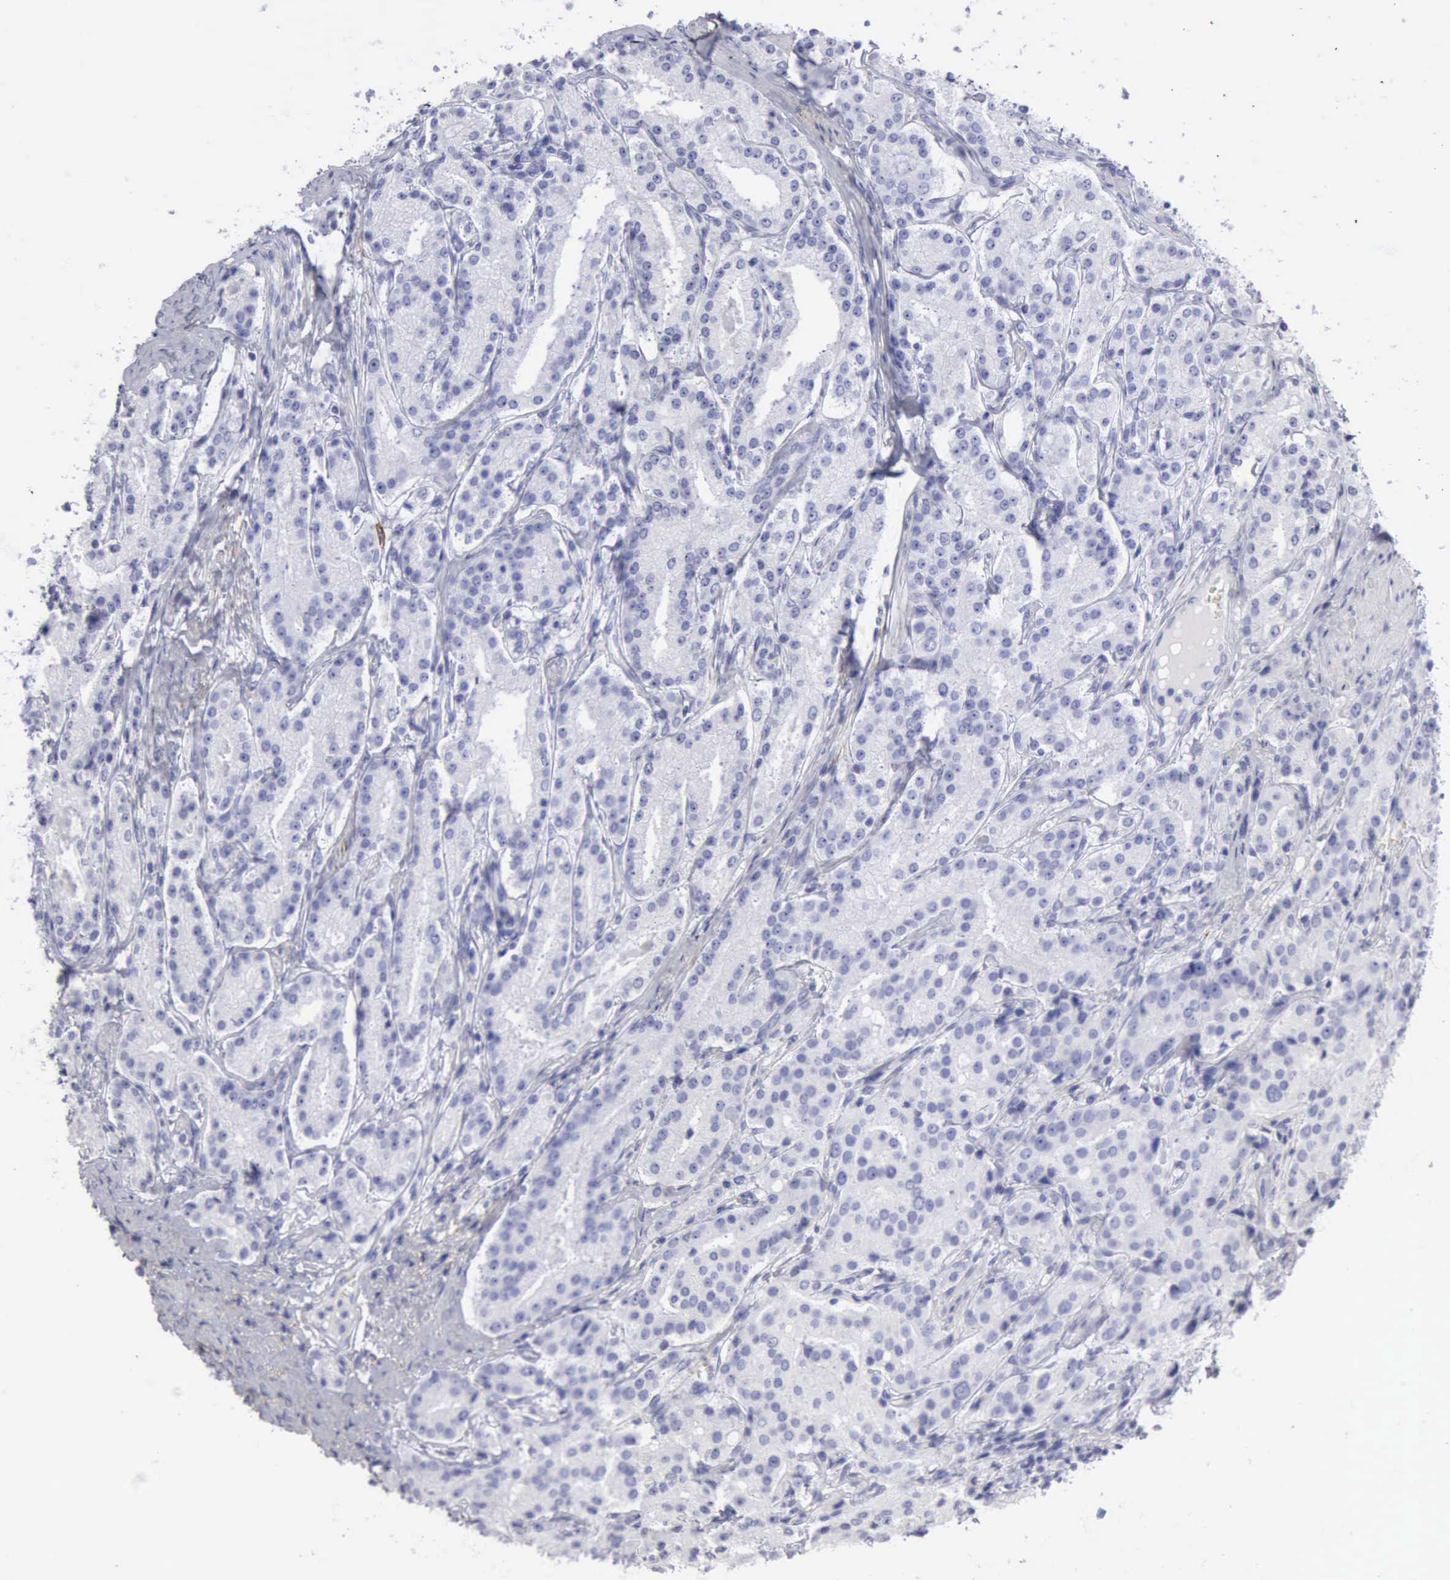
{"staining": {"intensity": "negative", "quantity": "none", "location": "none"}, "tissue": "prostate cancer", "cell_type": "Tumor cells", "image_type": "cancer", "snomed": [{"axis": "morphology", "description": "Adenocarcinoma, Medium grade"}, {"axis": "topography", "description": "Prostate"}], "caption": "Immunohistochemistry (IHC) image of neoplastic tissue: prostate cancer (medium-grade adenocarcinoma) stained with DAB demonstrates no significant protein expression in tumor cells.", "gene": "NCAM1", "patient": {"sex": "male", "age": 72}}